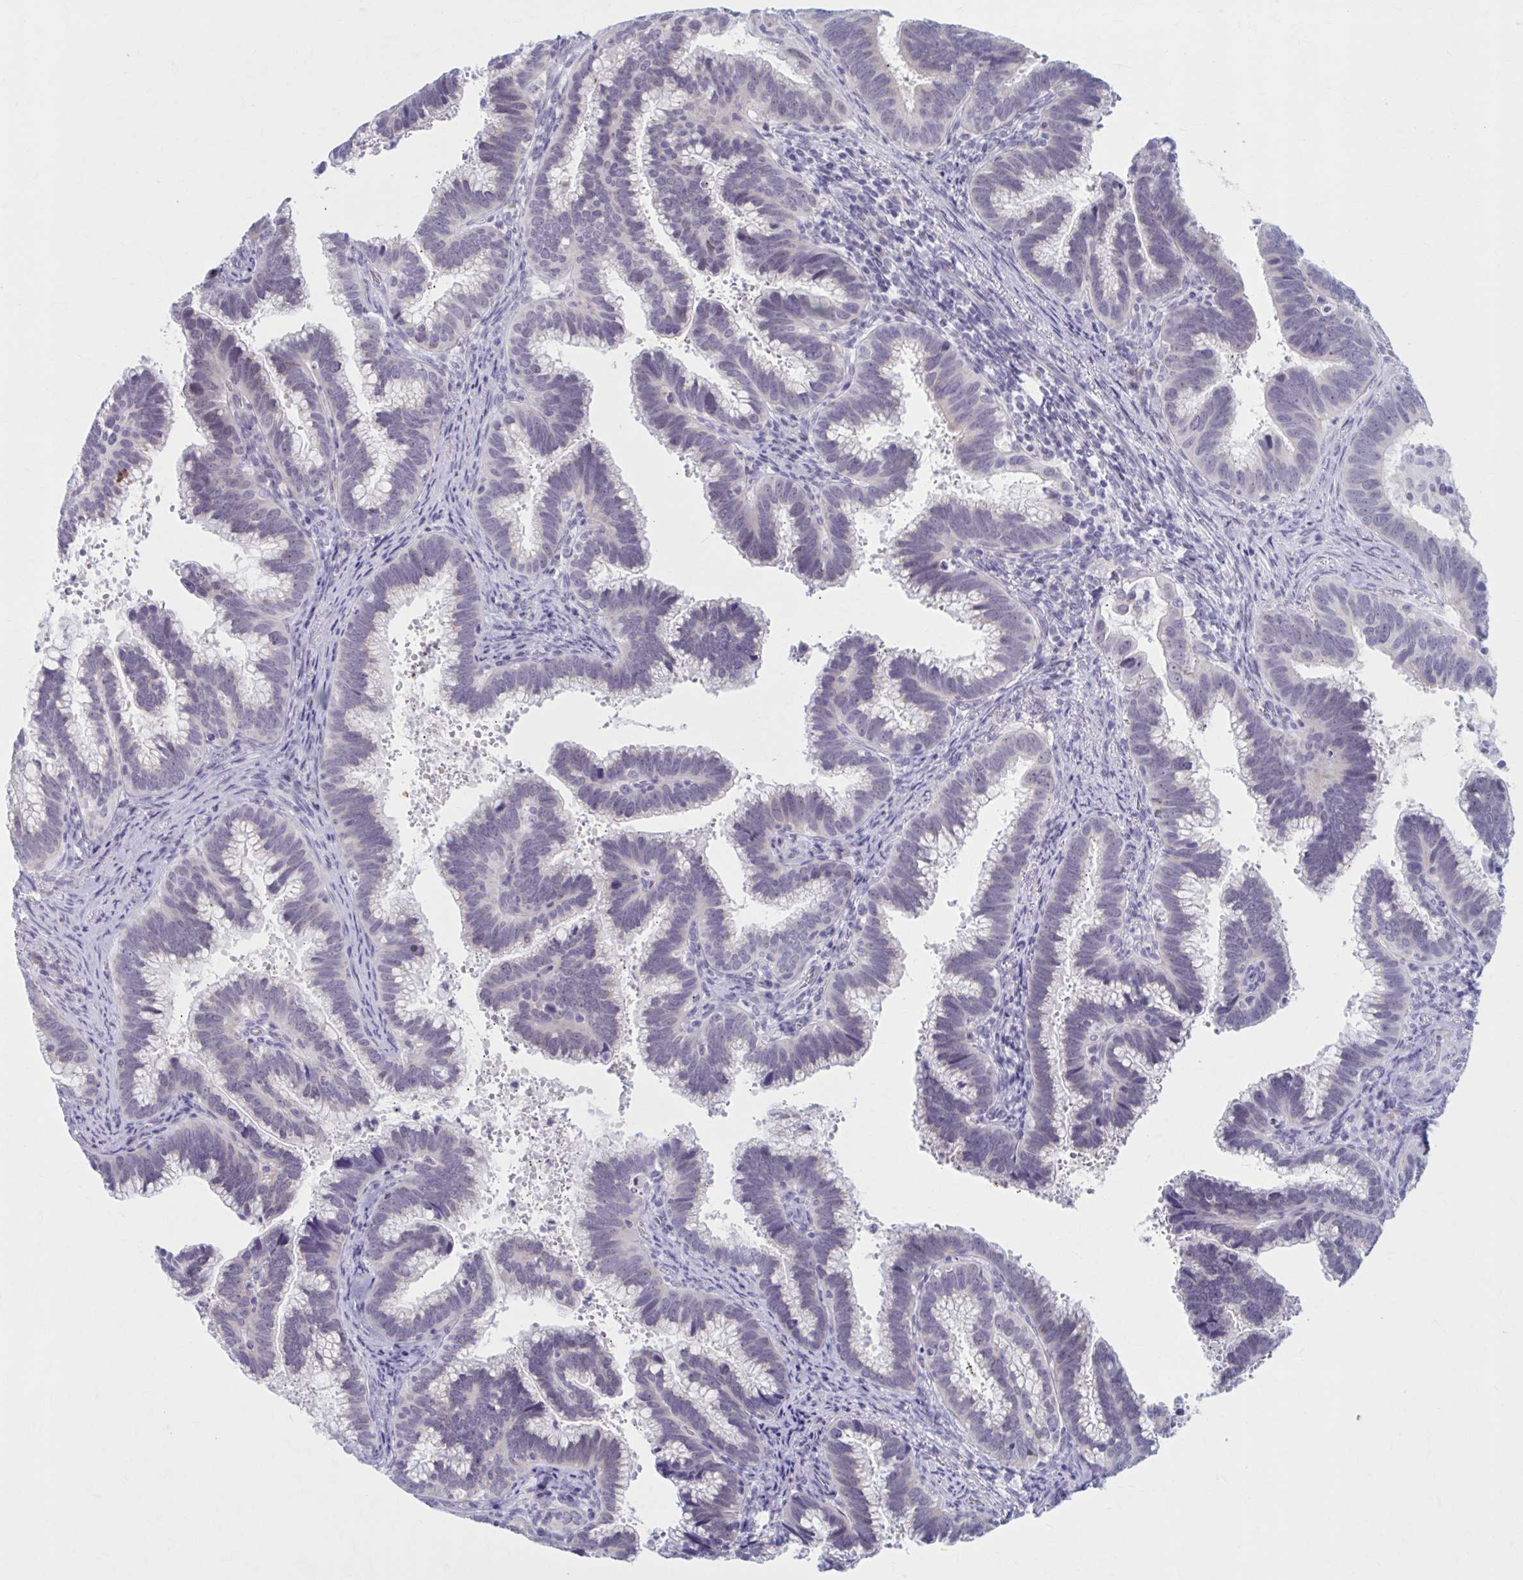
{"staining": {"intensity": "negative", "quantity": "none", "location": "none"}, "tissue": "cervical cancer", "cell_type": "Tumor cells", "image_type": "cancer", "snomed": [{"axis": "morphology", "description": "Adenocarcinoma, NOS"}, {"axis": "topography", "description": "Cervix"}], "caption": "Photomicrograph shows no significant protein positivity in tumor cells of adenocarcinoma (cervical).", "gene": "CCDC105", "patient": {"sex": "female", "age": 56}}